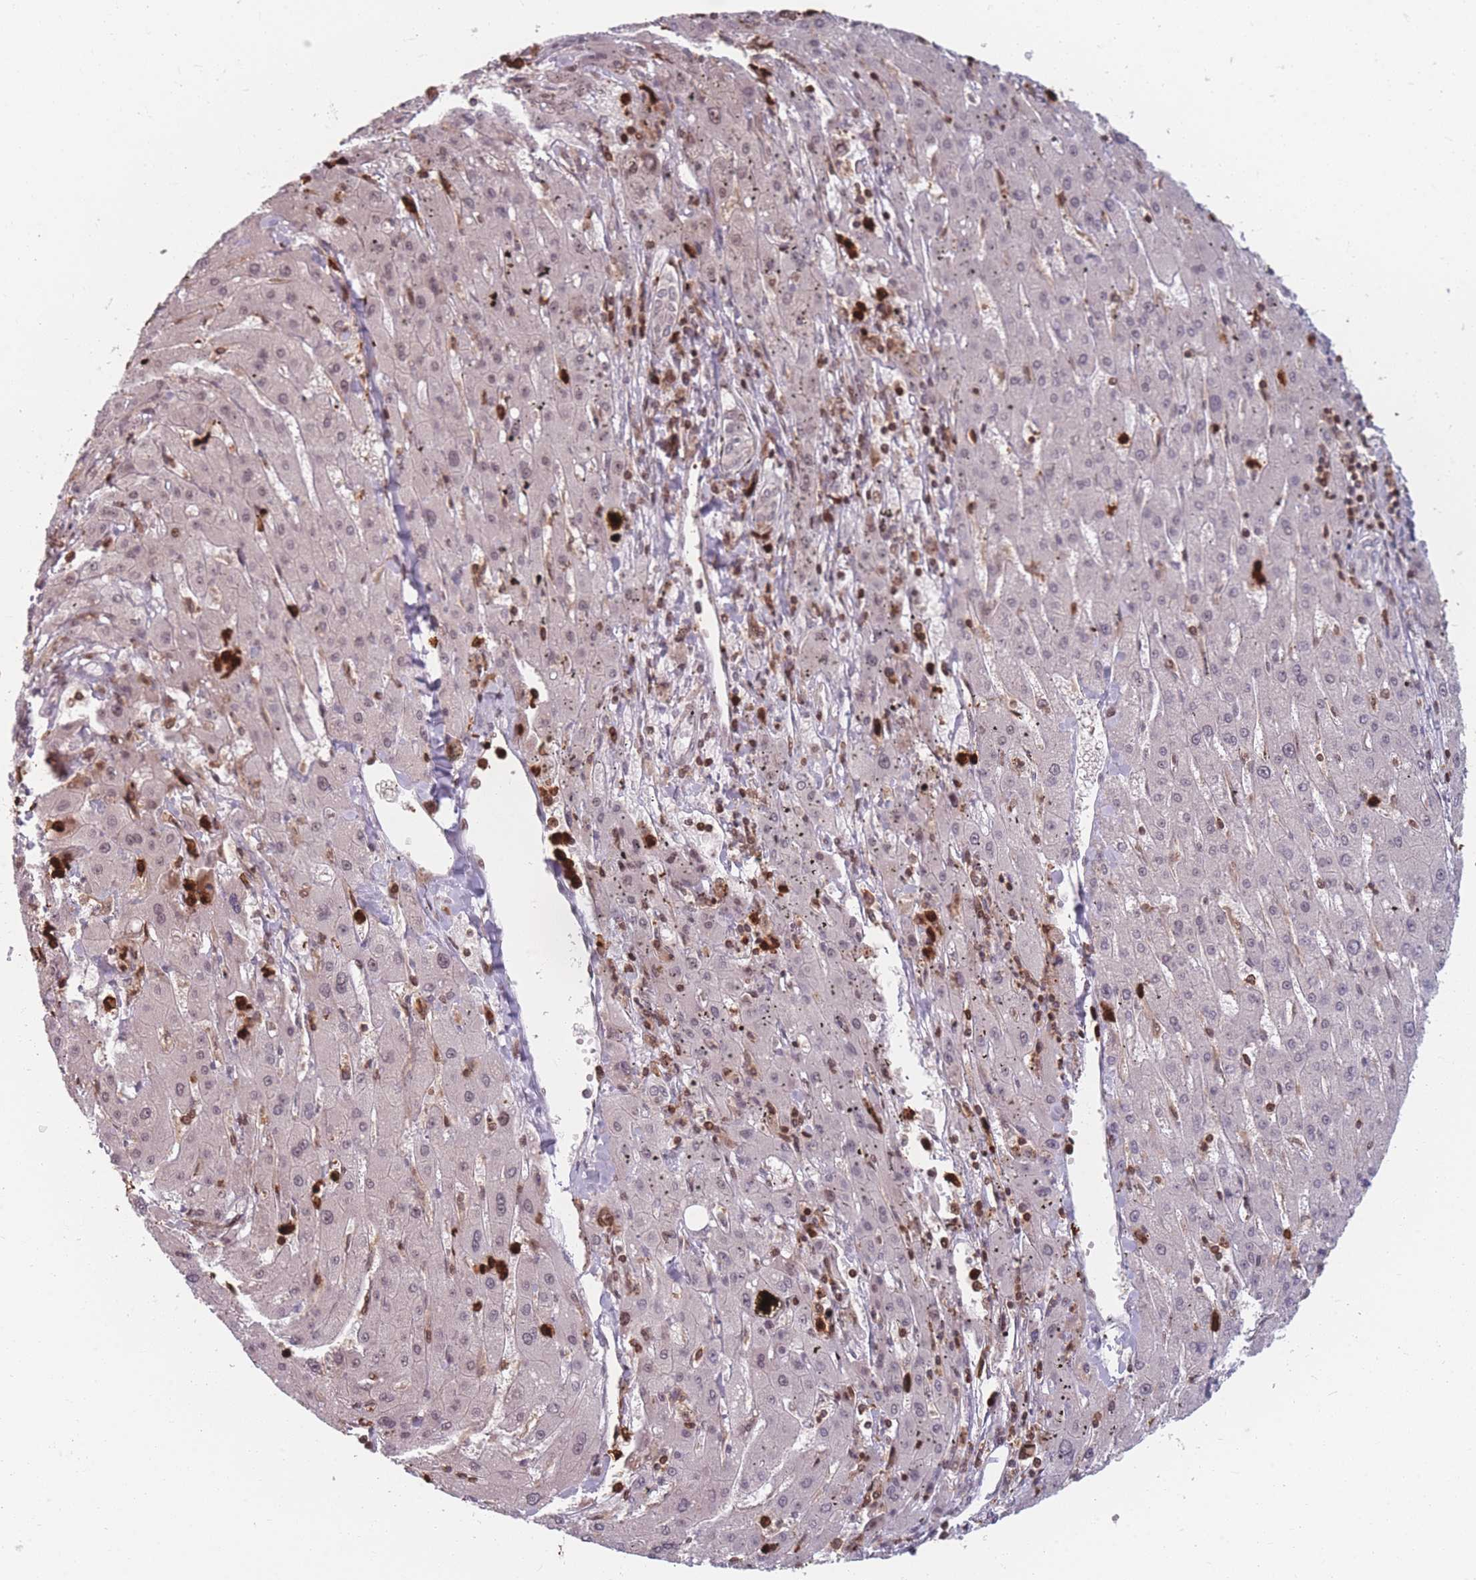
{"staining": {"intensity": "negative", "quantity": "none", "location": "none"}, "tissue": "liver cancer", "cell_type": "Tumor cells", "image_type": "cancer", "snomed": [{"axis": "morphology", "description": "Carcinoma, Hepatocellular, NOS"}, {"axis": "topography", "description": "Liver"}], "caption": "Histopathology image shows no significant protein expression in tumor cells of hepatocellular carcinoma (liver).", "gene": "WDR55", "patient": {"sex": "male", "age": 72}}